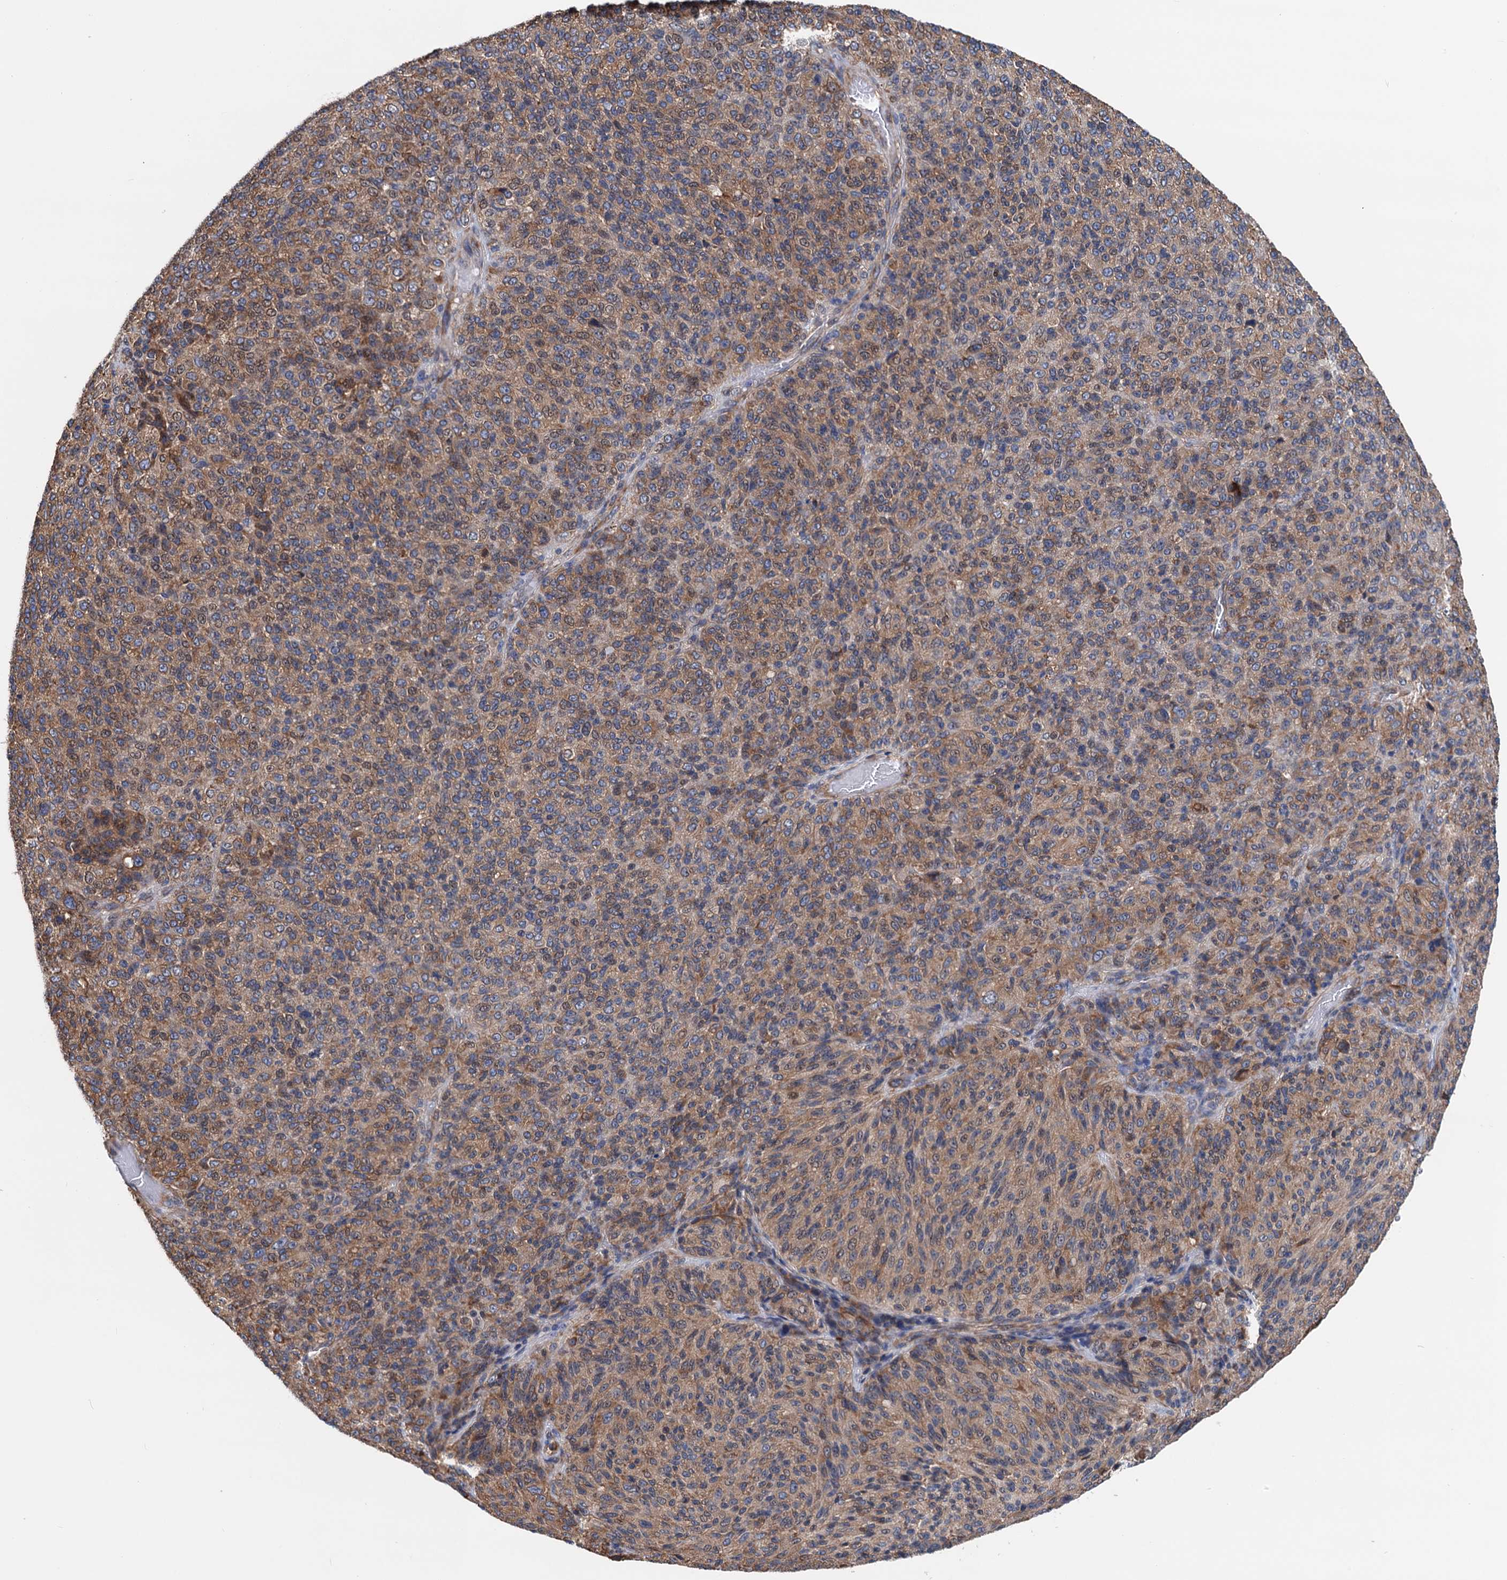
{"staining": {"intensity": "moderate", "quantity": ">75%", "location": "cytoplasmic/membranous"}, "tissue": "melanoma", "cell_type": "Tumor cells", "image_type": "cancer", "snomed": [{"axis": "morphology", "description": "Malignant melanoma, Metastatic site"}, {"axis": "topography", "description": "Brain"}], "caption": "The immunohistochemical stain highlights moderate cytoplasmic/membranous expression in tumor cells of melanoma tissue.", "gene": "SLC12A7", "patient": {"sex": "female", "age": 56}}